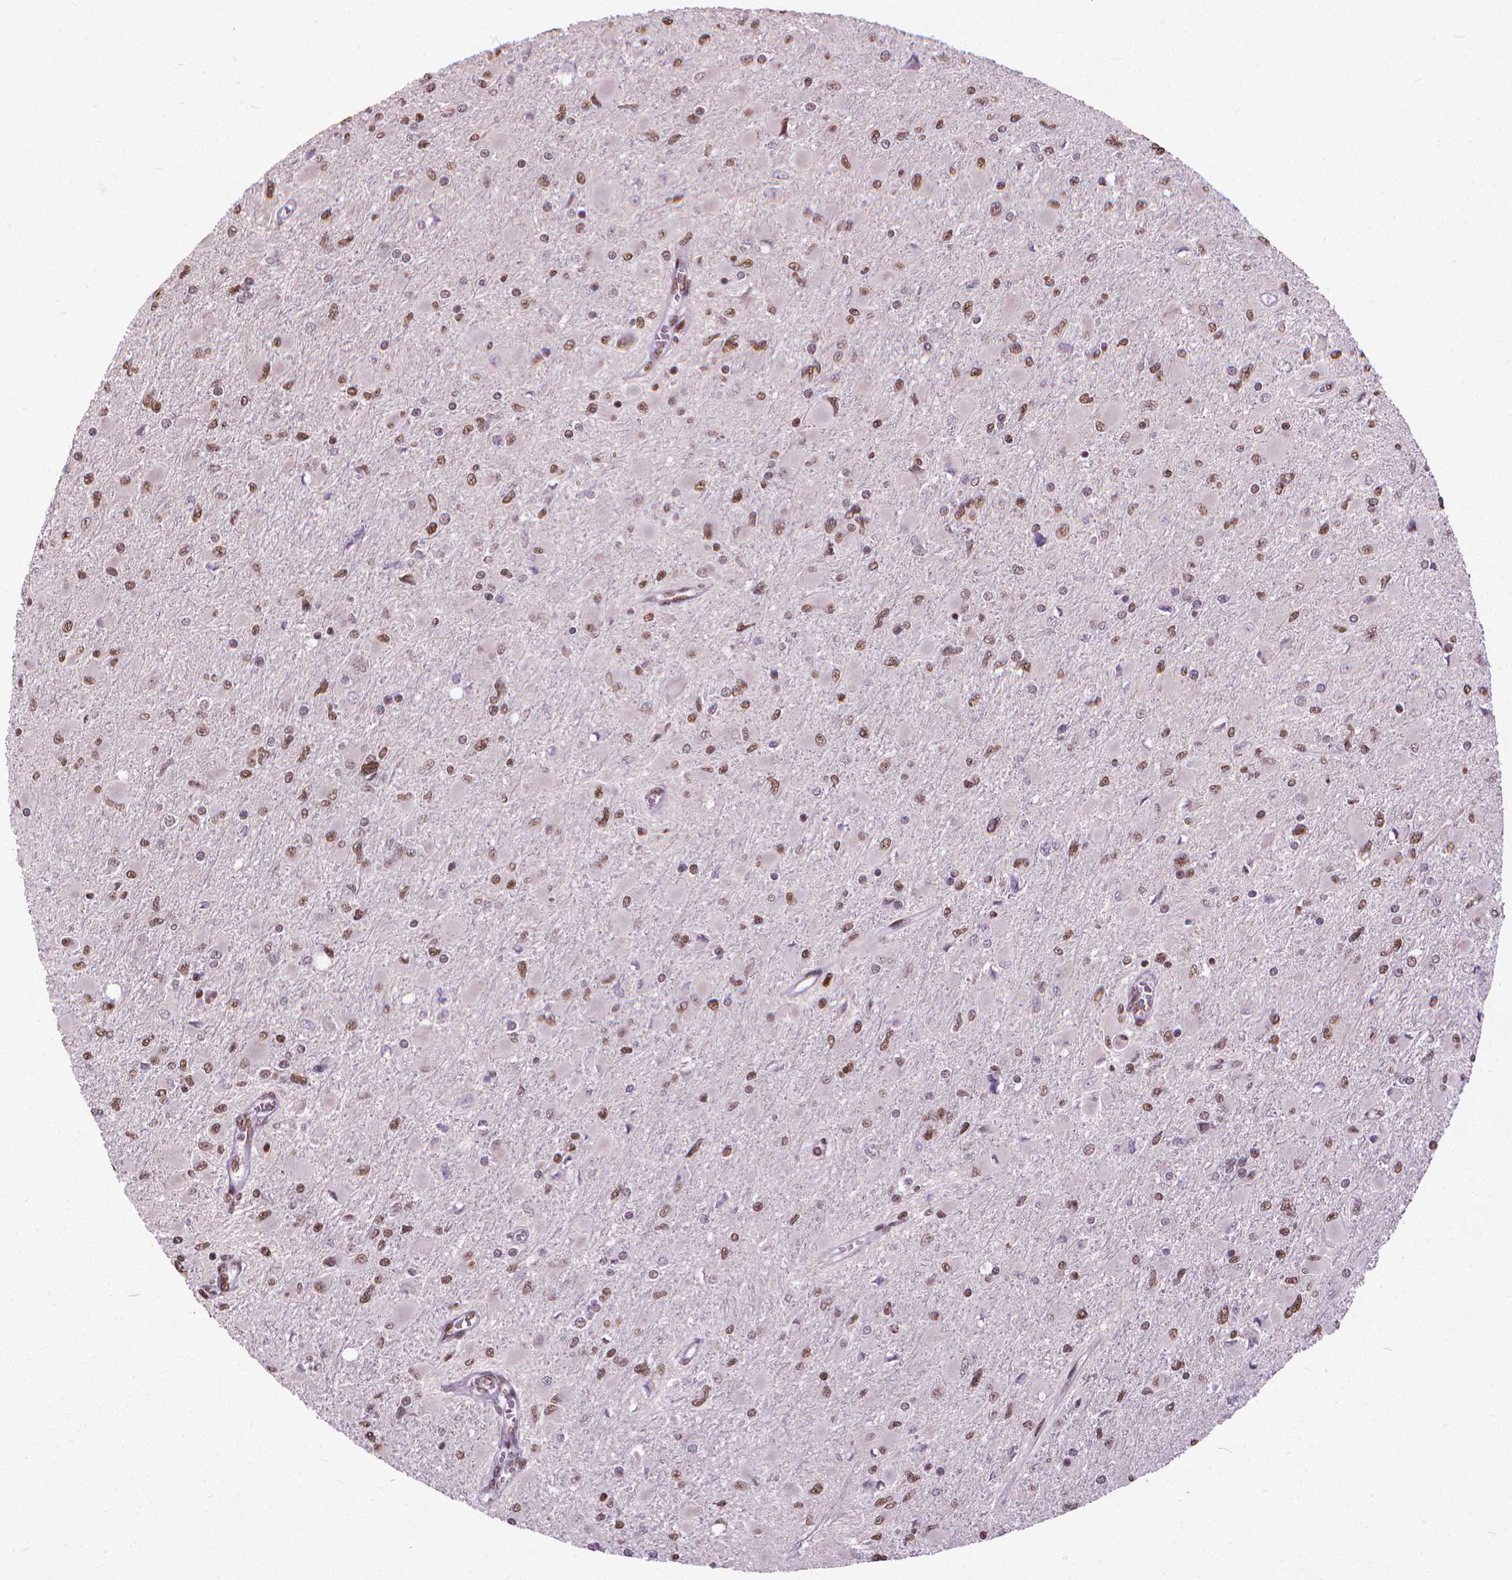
{"staining": {"intensity": "moderate", "quantity": ">75%", "location": "nuclear"}, "tissue": "glioma", "cell_type": "Tumor cells", "image_type": "cancer", "snomed": [{"axis": "morphology", "description": "Glioma, malignant, High grade"}, {"axis": "topography", "description": "Cerebral cortex"}], "caption": "Tumor cells show moderate nuclear staining in approximately >75% of cells in glioma.", "gene": "AKAP8", "patient": {"sex": "female", "age": 36}}